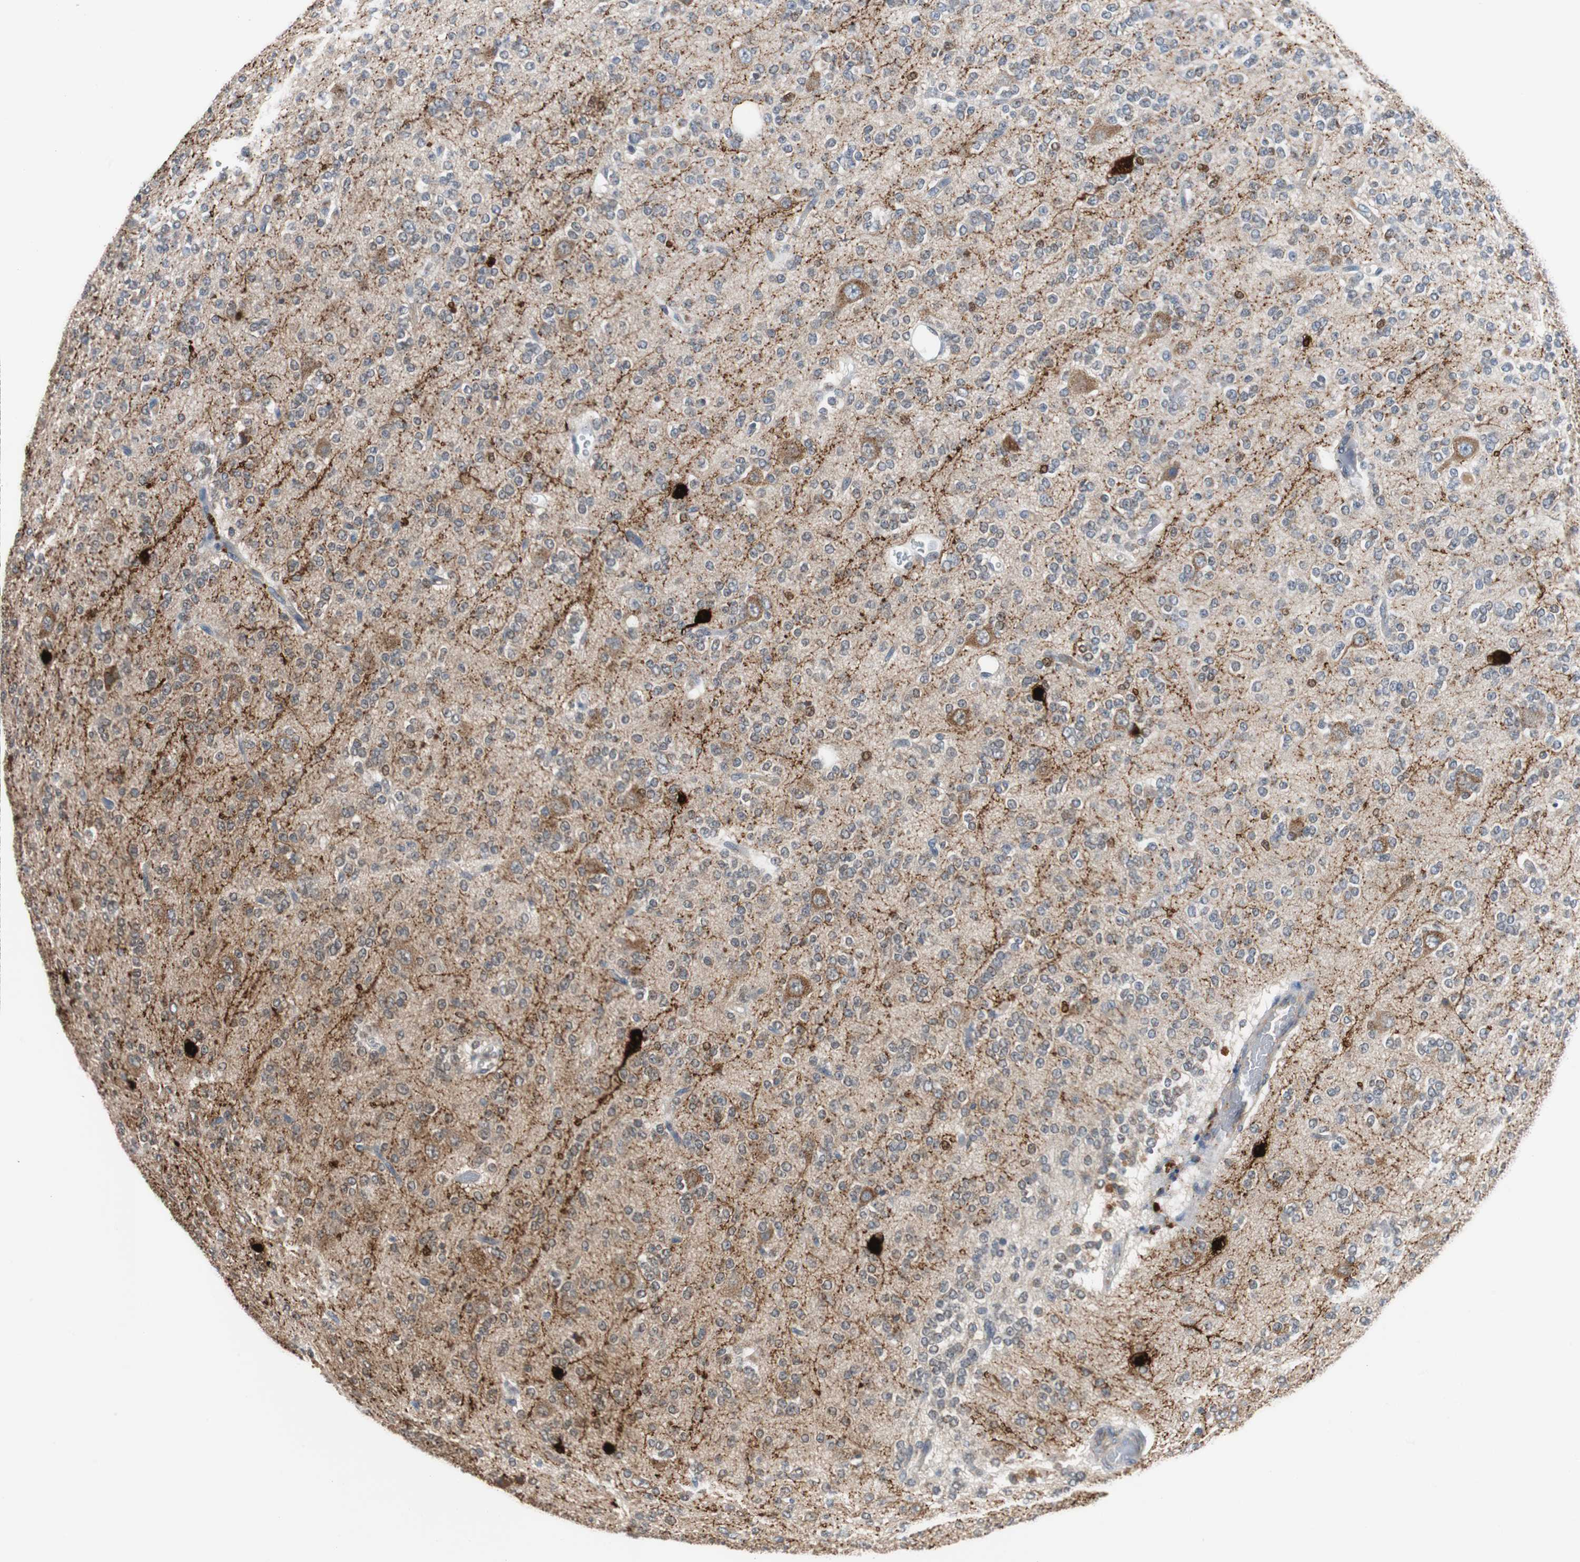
{"staining": {"intensity": "moderate", "quantity": ">75%", "location": "cytoplasmic/membranous"}, "tissue": "glioma", "cell_type": "Tumor cells", "image_type": "cancer", "snomed": [{"axis": "morphology", "description": "Glioma, malignant, Low grade"}, {"axis": "topography", "description": "Brain"}], "caption": "This is an image of IHC staining of glioma, which shows moderate positivity in the cytoplasmic/membranous of tumor cells.", "gene": "CALB2", "patient": {"sex": "male", "age": 38}}